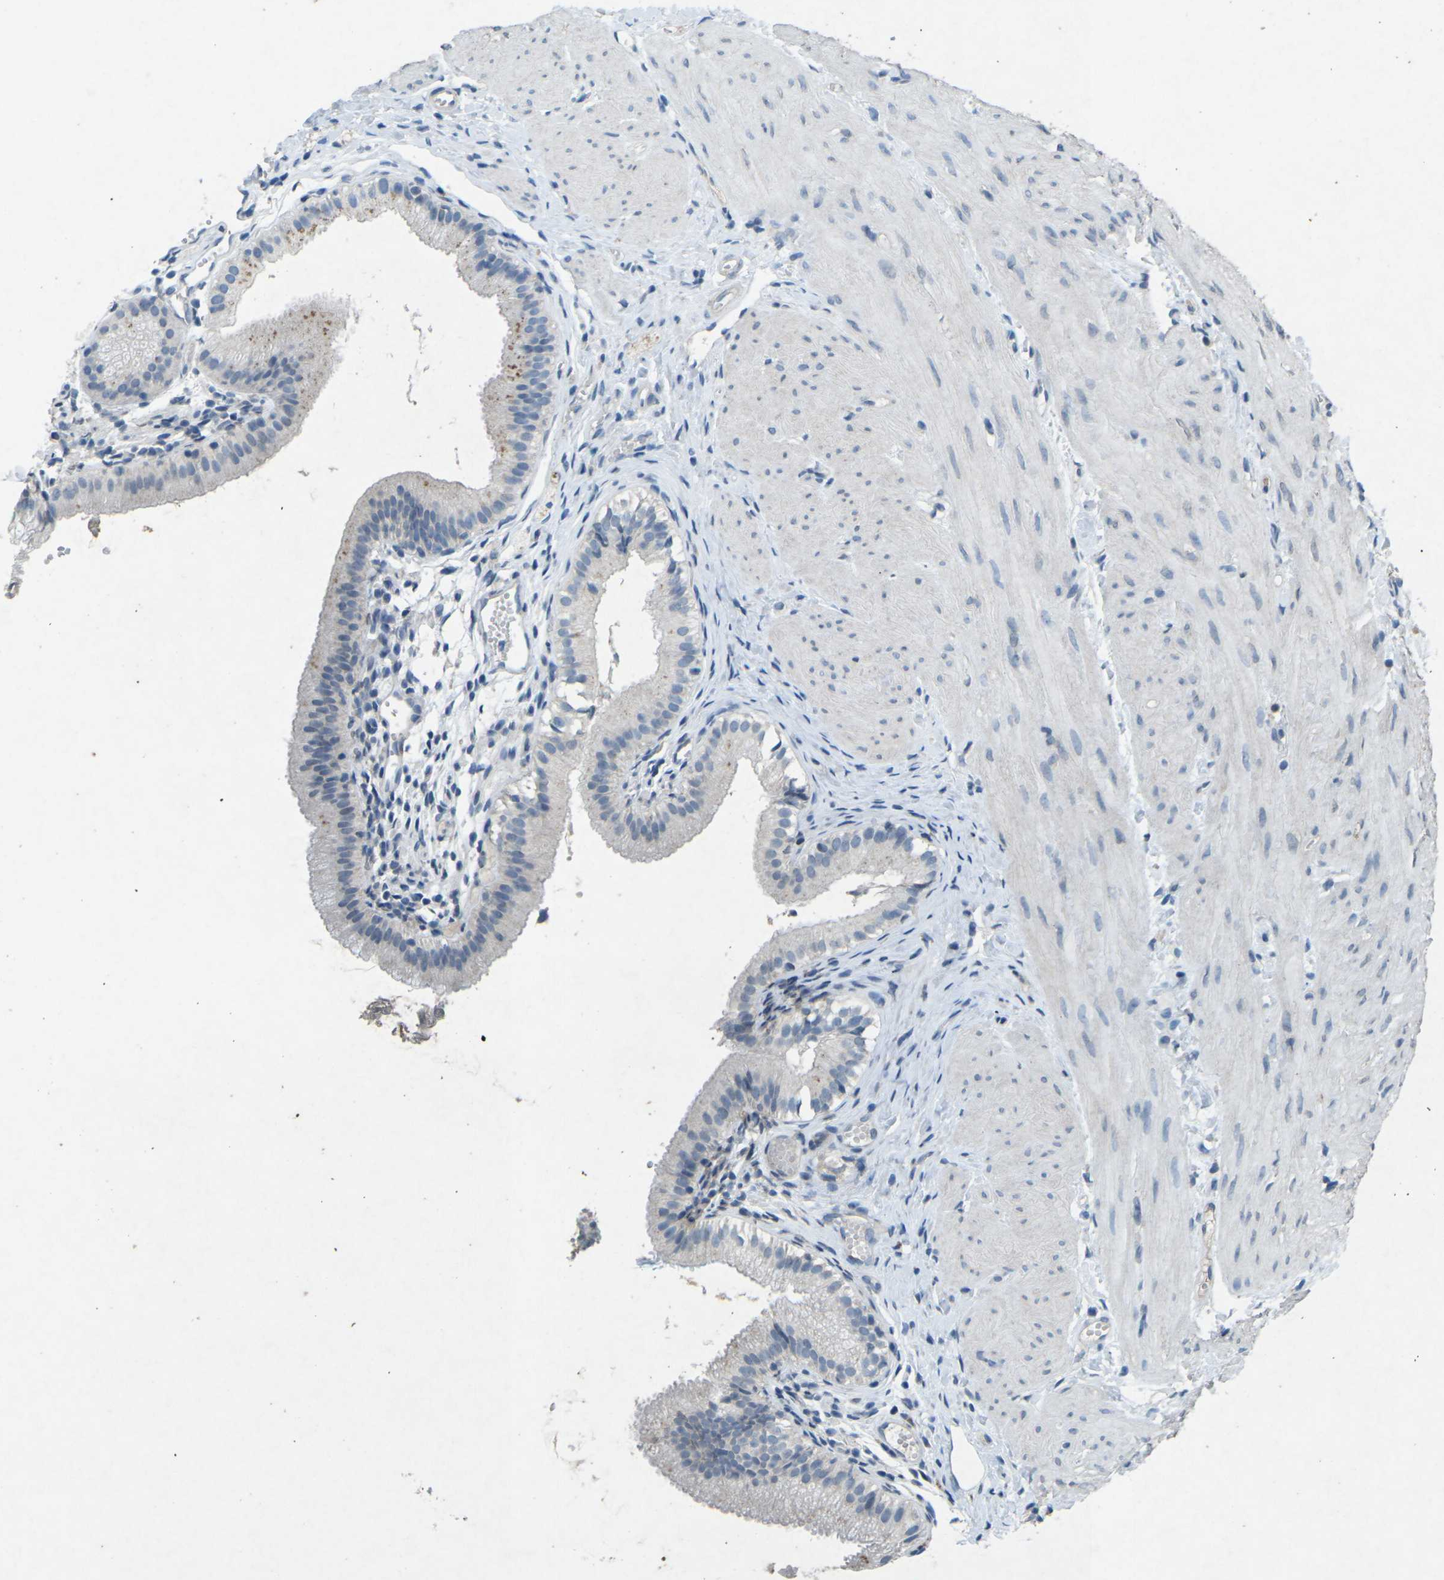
{"staining": {"intensity": "moderate", "quantity": "<25%", "location": "cytoplasmic/membranous"}, "tissue": "gallbladder", "cell_type": "Glandular cells", "image_type": "normal", "snomed": [{"axis": "morphology", "description": "Normal tissue, NOS"}, {"axis": "topography", "description": "Gallbladder"}], "caption": "High-magnification brightfield microscopy of normal gallbladder stained with DAB (3,3'-diaminobenzidine) (brown) and counterstained with hematoxylin (blue). glandular cells exhibit moderate cytoplasmic/membranous staining is seen in about<25% of cells.", "gene": "A1BG", "patient": {"sex": "female", "age": 26}}